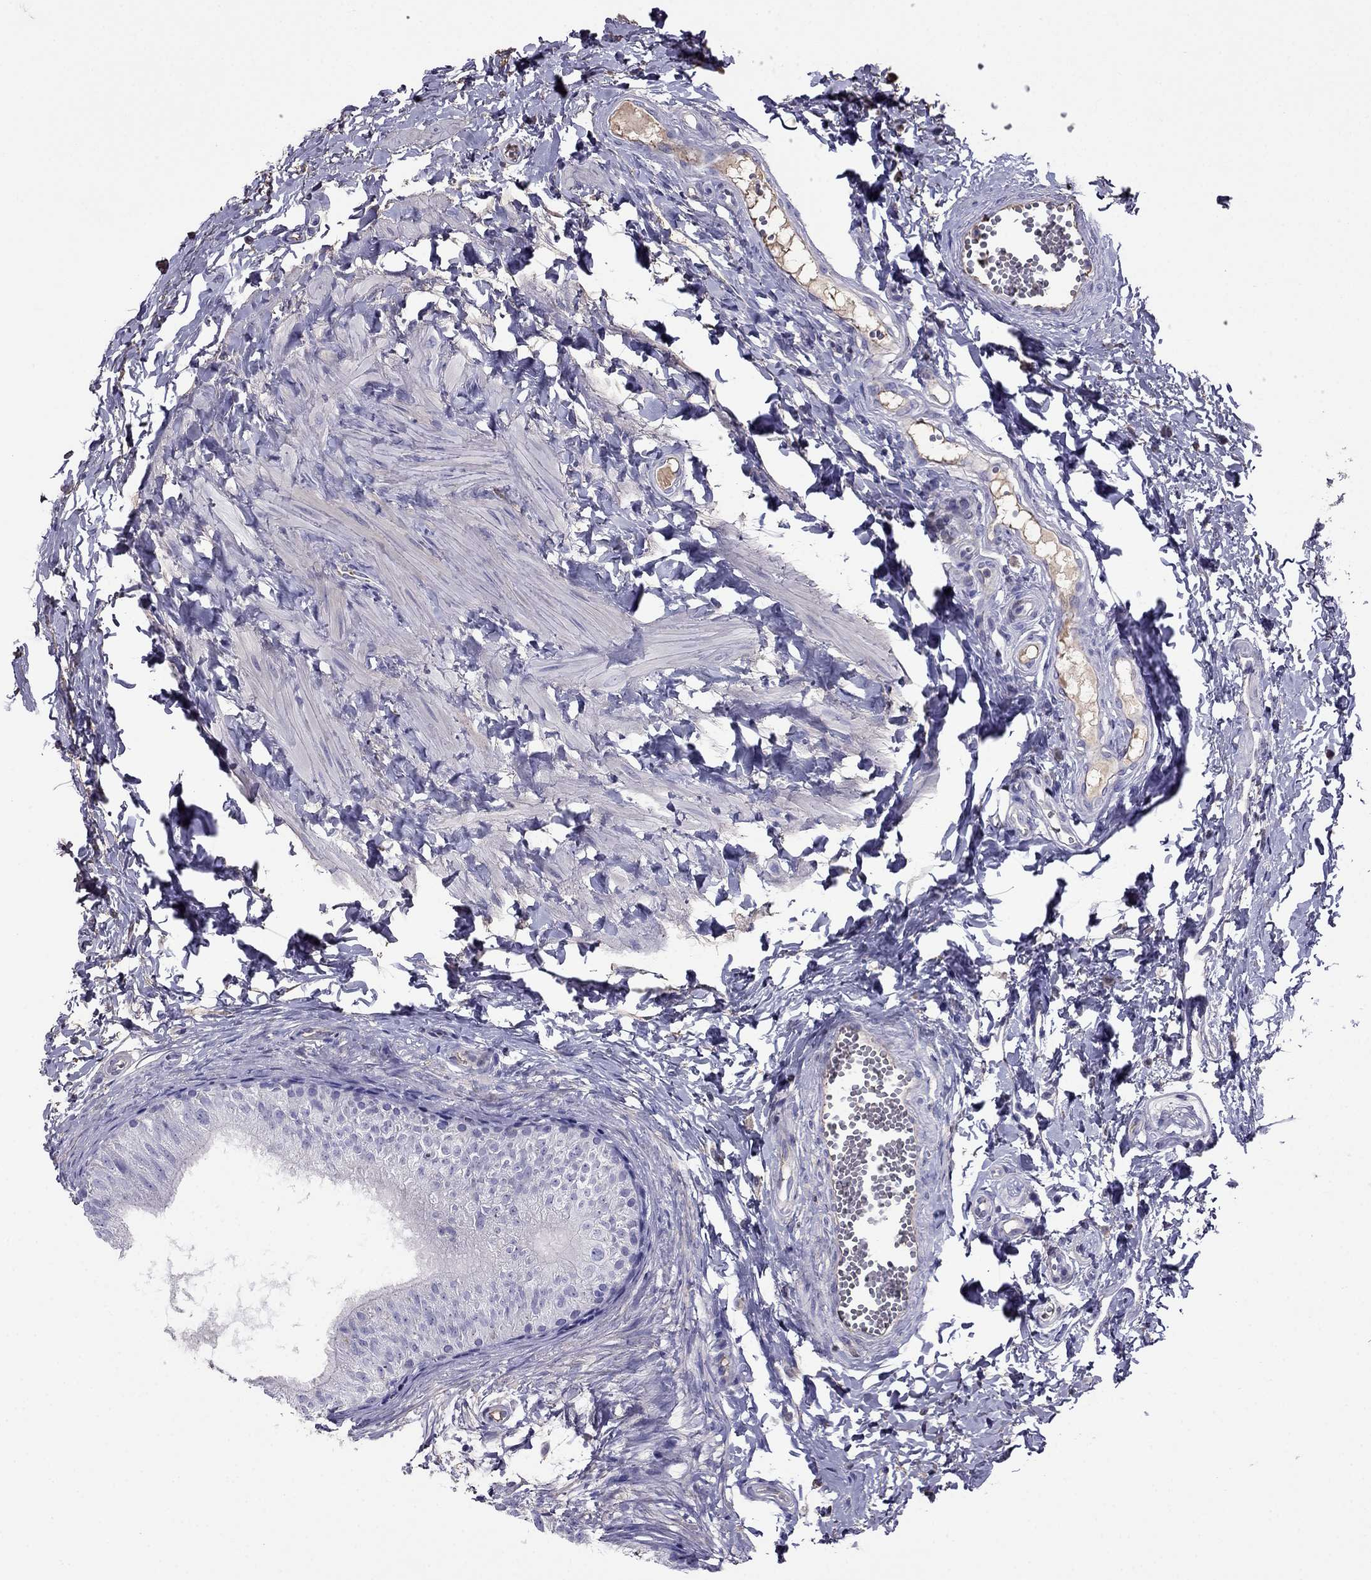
{"staining": {"intensity": "negative", "quantity": "none", "location": "none"}, "tissue": "epididymis", "cell_type": "Glandular cells", "image_type": "normal", "snomed": [{"axis": "morphology", "description": "Normal tissue, NOS"}, {"axis": "topography", "description": "Epididymis"}], "caption": "Micrograph shows no protein staining in glandular cells of benign epididymis. (Brightfield microscopy of DAB (3,3'-diaminobenzidine) immunohistochemistry (IHC) at high magnification).", "gene": "TBC1D21", "patient": {"sex": "male", "age": 22}}